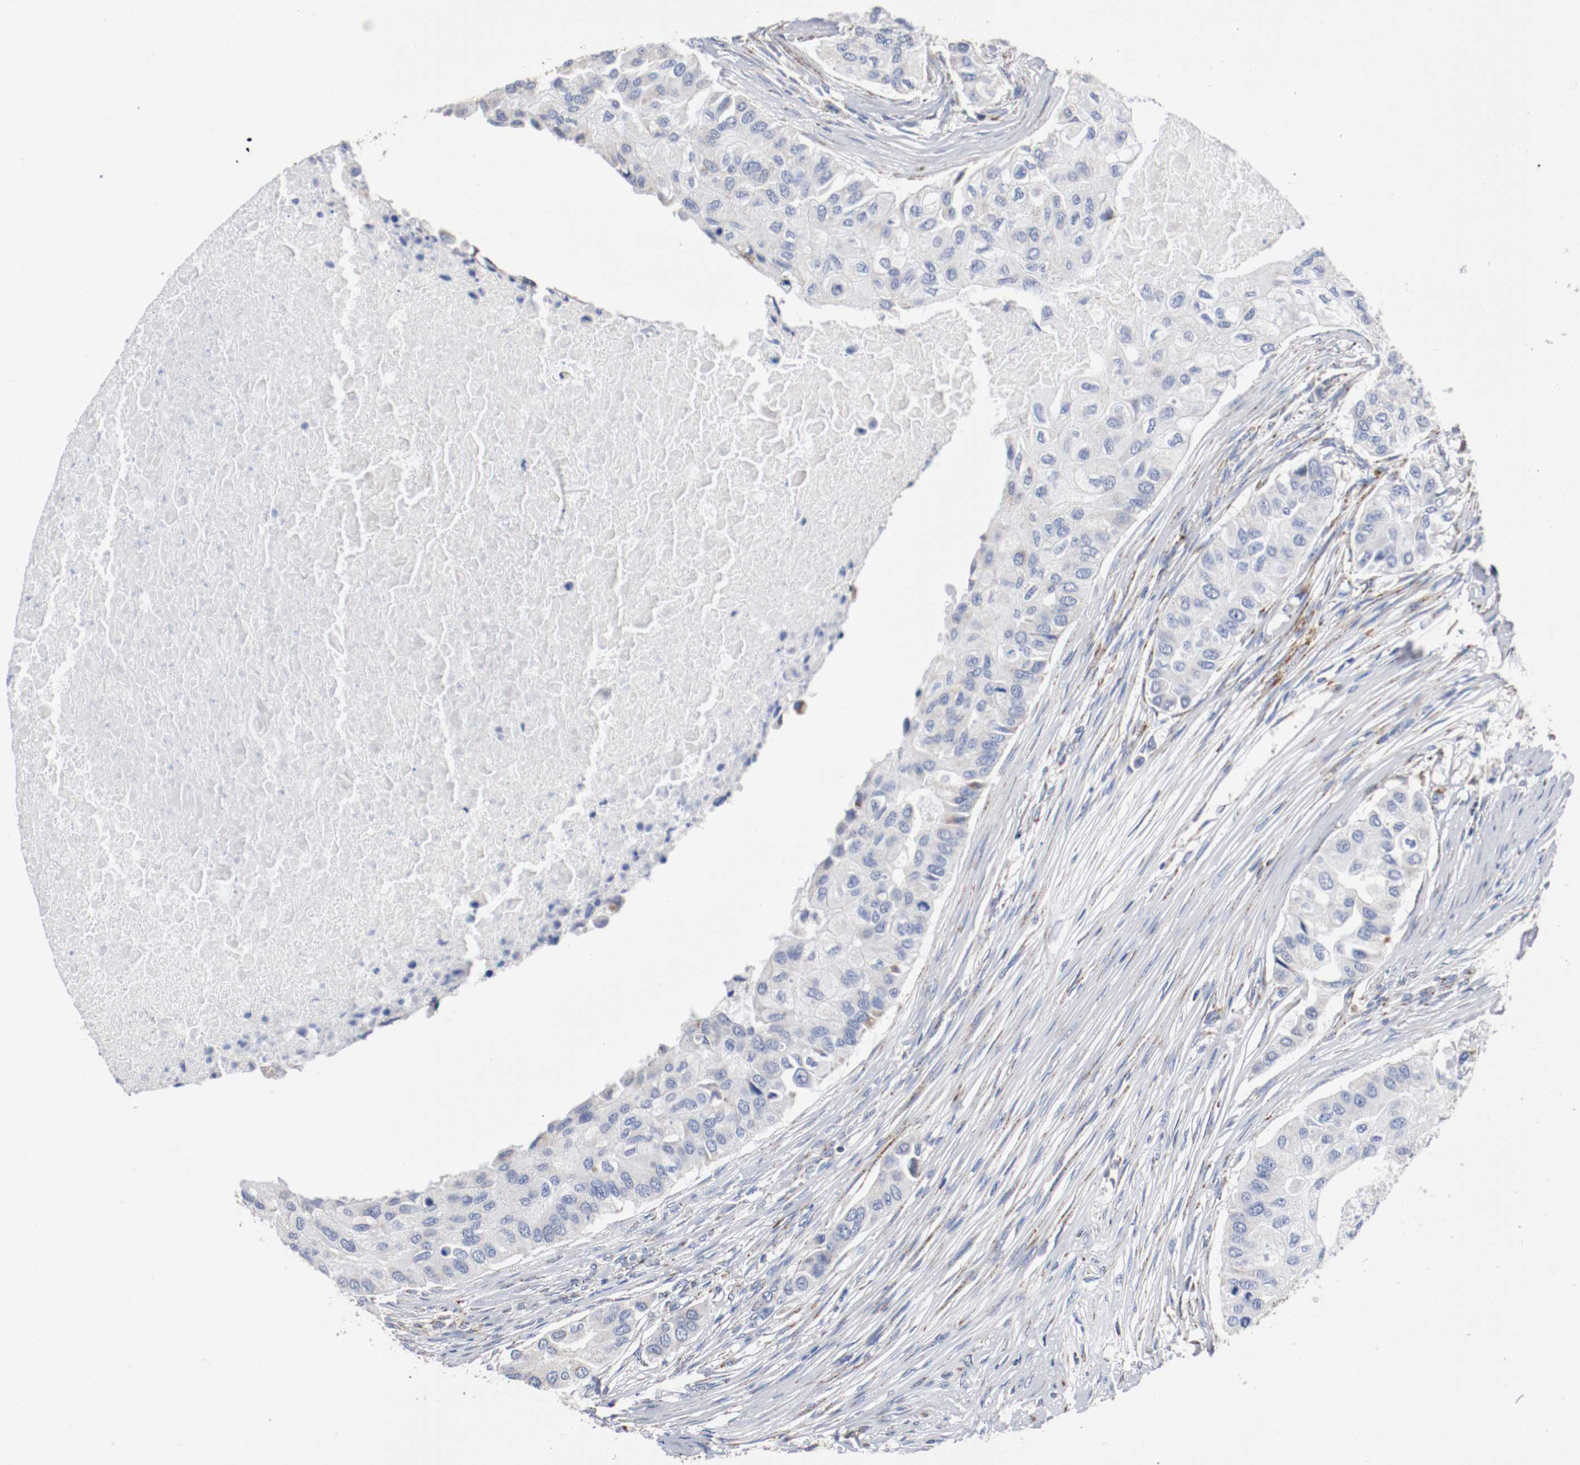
{"staining": {"intensity": "negative", "quantity": "none", "location": "none"}, "tissue": "breast cancer", "cell_type": "Tumor cells", "image_type": "cancer", "snomed": [{"axis": "morphology", "description": "Normal tissue, NOS"}, {"axis": "morphology", "description": "Duct carcinoma"}, {"axis": "topography", "description": "Breast"}], "caption": "This photomicrograph is of invasive ductal carcinoma (breast) stained with immunohistochemistry to label a protein in brown with the nuclei are counter-stained blue. There is no expression in tumor cells. The staining is performed using DAB brown chromogen with nuclei counter-stained in using hematoxylin.", "gene": "TUBD1", "patient": {"sex": "female", "age": 49}}